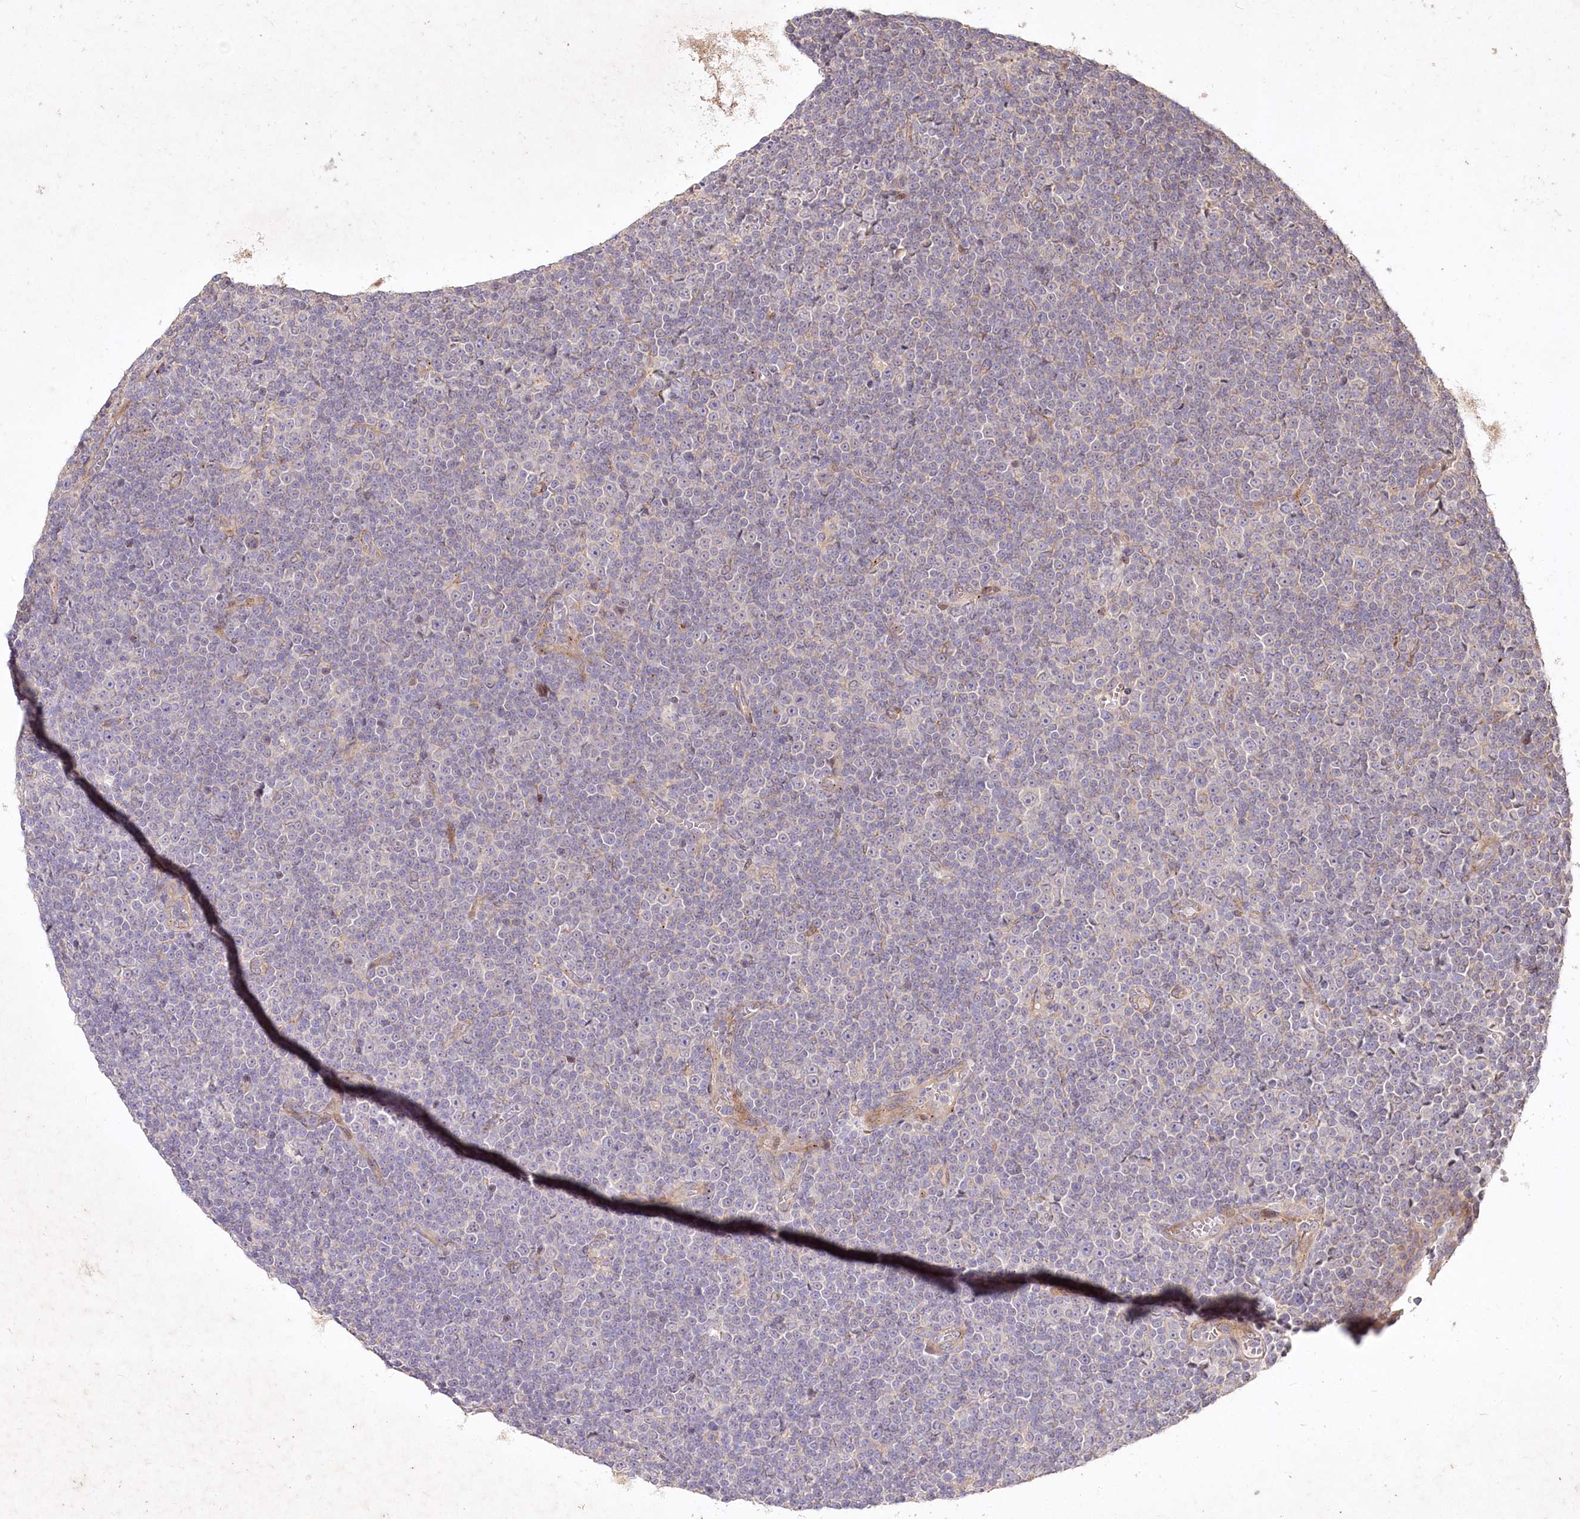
{"staining": {"intensity": "negative", "quantity": "none", "location": "none"}, "tissue": "lymphoma", "cell_type": "Tumor cells", "image_type": "cancer", "snomed": [{"axis": "morphology", "description": "Malignant lymphoma, non-Hodgkin's type, Low grade"}, {"axis": "topography", "description": "Lymph node"}], "caption": "There is no significant expression in tumor cells of malignant lymphoma, non-Hodgkin's type (low-grade).", "gene": "IRAK1BP1", "patient": {"sex": "female", "age": 67}}